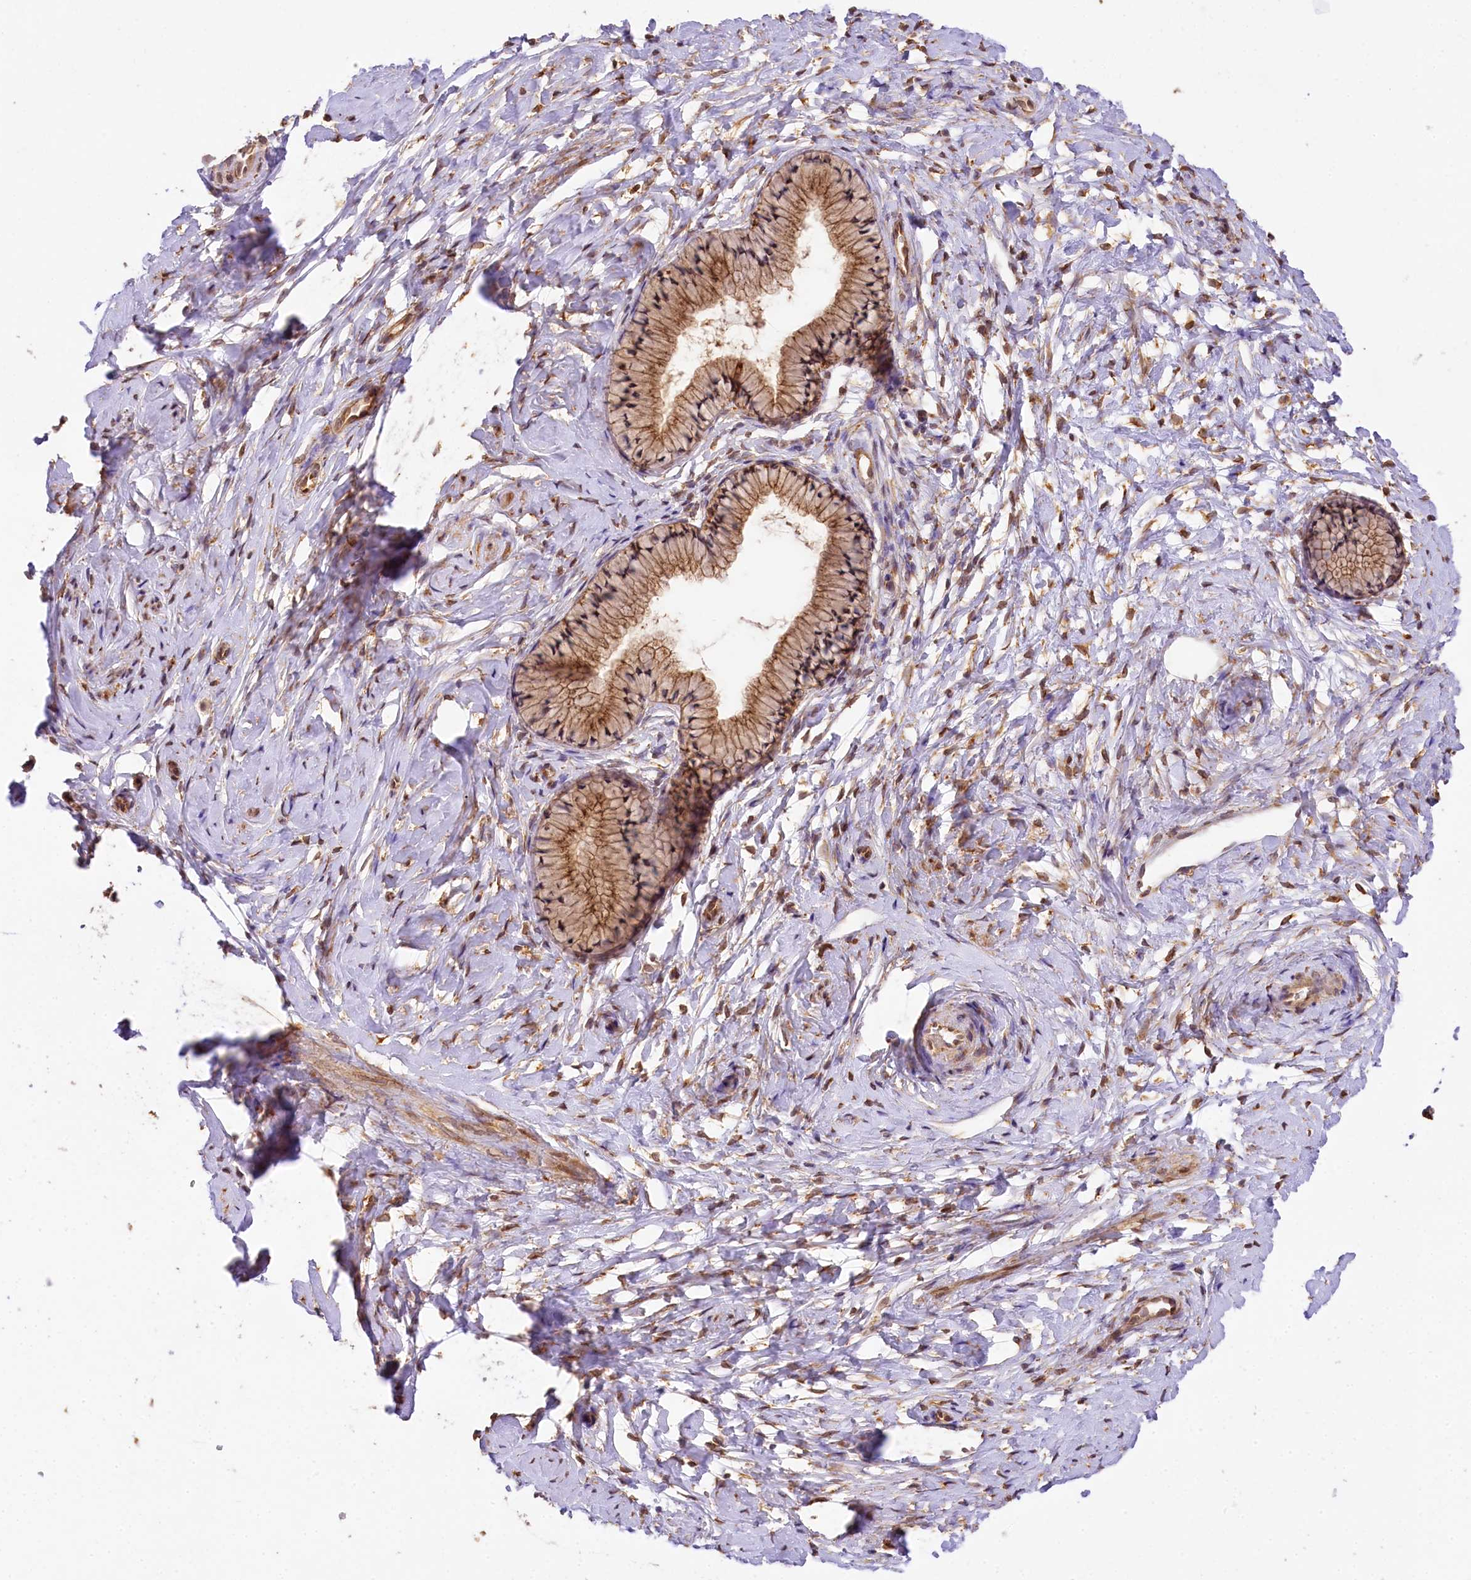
{"staining": {"intensity": "strong", "quantity": ">75%", "location": "cytoplasmic/membranous"}, "tissue": "cervix", "cell_type": "Glandular cells", "image_type": "normal", "snomed": [{"axis": "morphology", "description": "Normal tissue, NOS"}, {"axis": "topography", "description": "Cervix"}], "caption": "Protein staining displays strong cytoplasmic/membranous positivity in approximately >75% of glandular cells in normal cervix. The protein is stained brown, and the nuclei are stained in blue (DAB (3,3'-diaminobenzidine) IHC with brightfield microscopy, high magnification).", "gene": "PPIP5K2", "patient": {"sex": "female", "age": 33}}